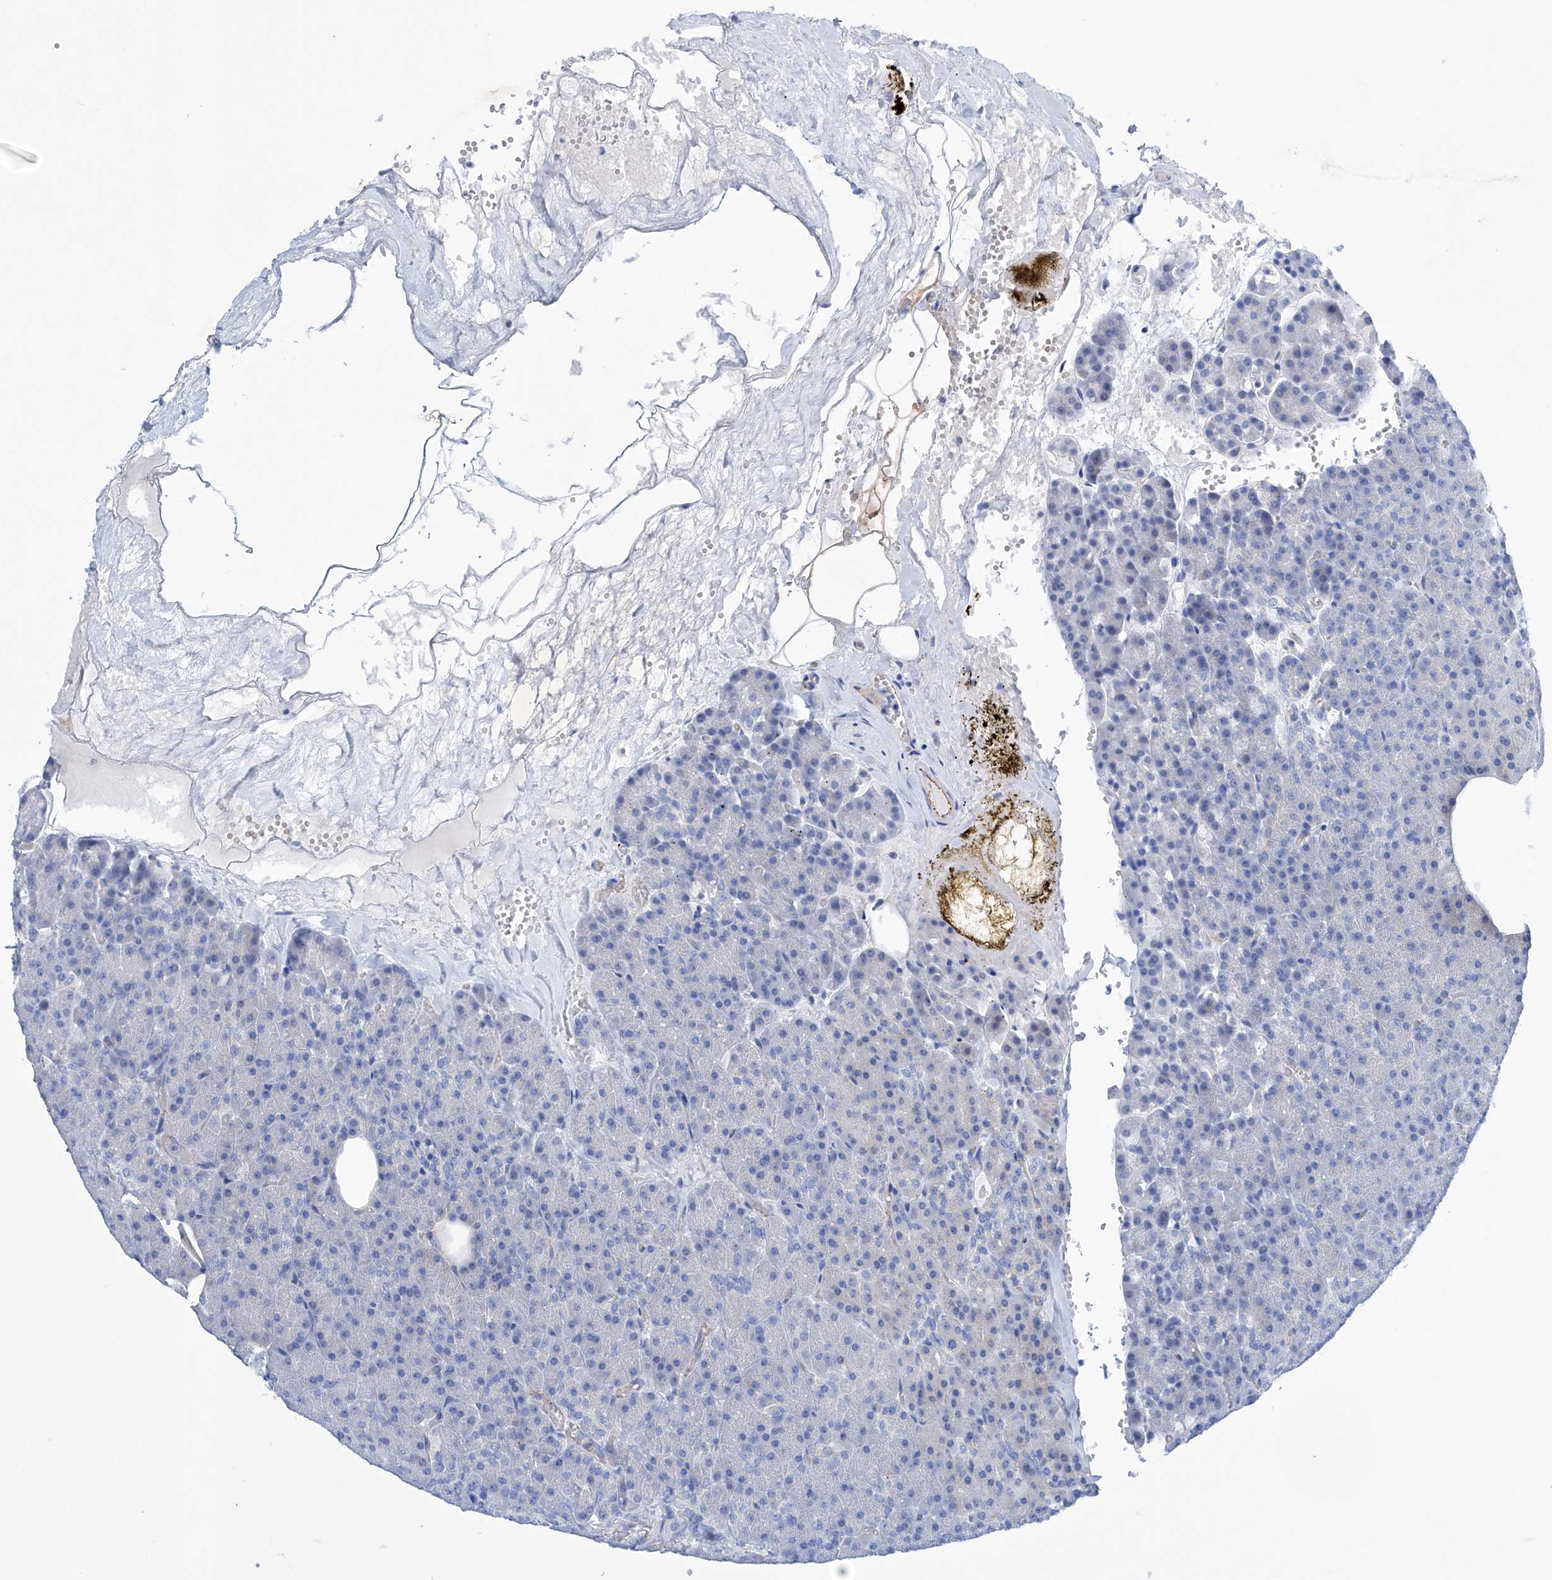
{"staining": {"intensity": "negative", "quantity": "none", "location": "none"}, "tissue": "pancreas", "cell_type": "Exocrine glandular cells", "image_type": "normal", "snomed": [{"axis": "morphology", "description": "Normal tissue, NOS"}, {"axis": "morphology", "description": "Carcinoid, malignant, NOS"}, {"axis": "topography", "description": "Pancreas"}], "caption": "Photomicrograph shows no significant protein expression in exocrine glandular cells of benign pancreas. Nuclei are stained in blue.", "gene": "ETV7", "patient": {"sex": "female", "age": 35}}